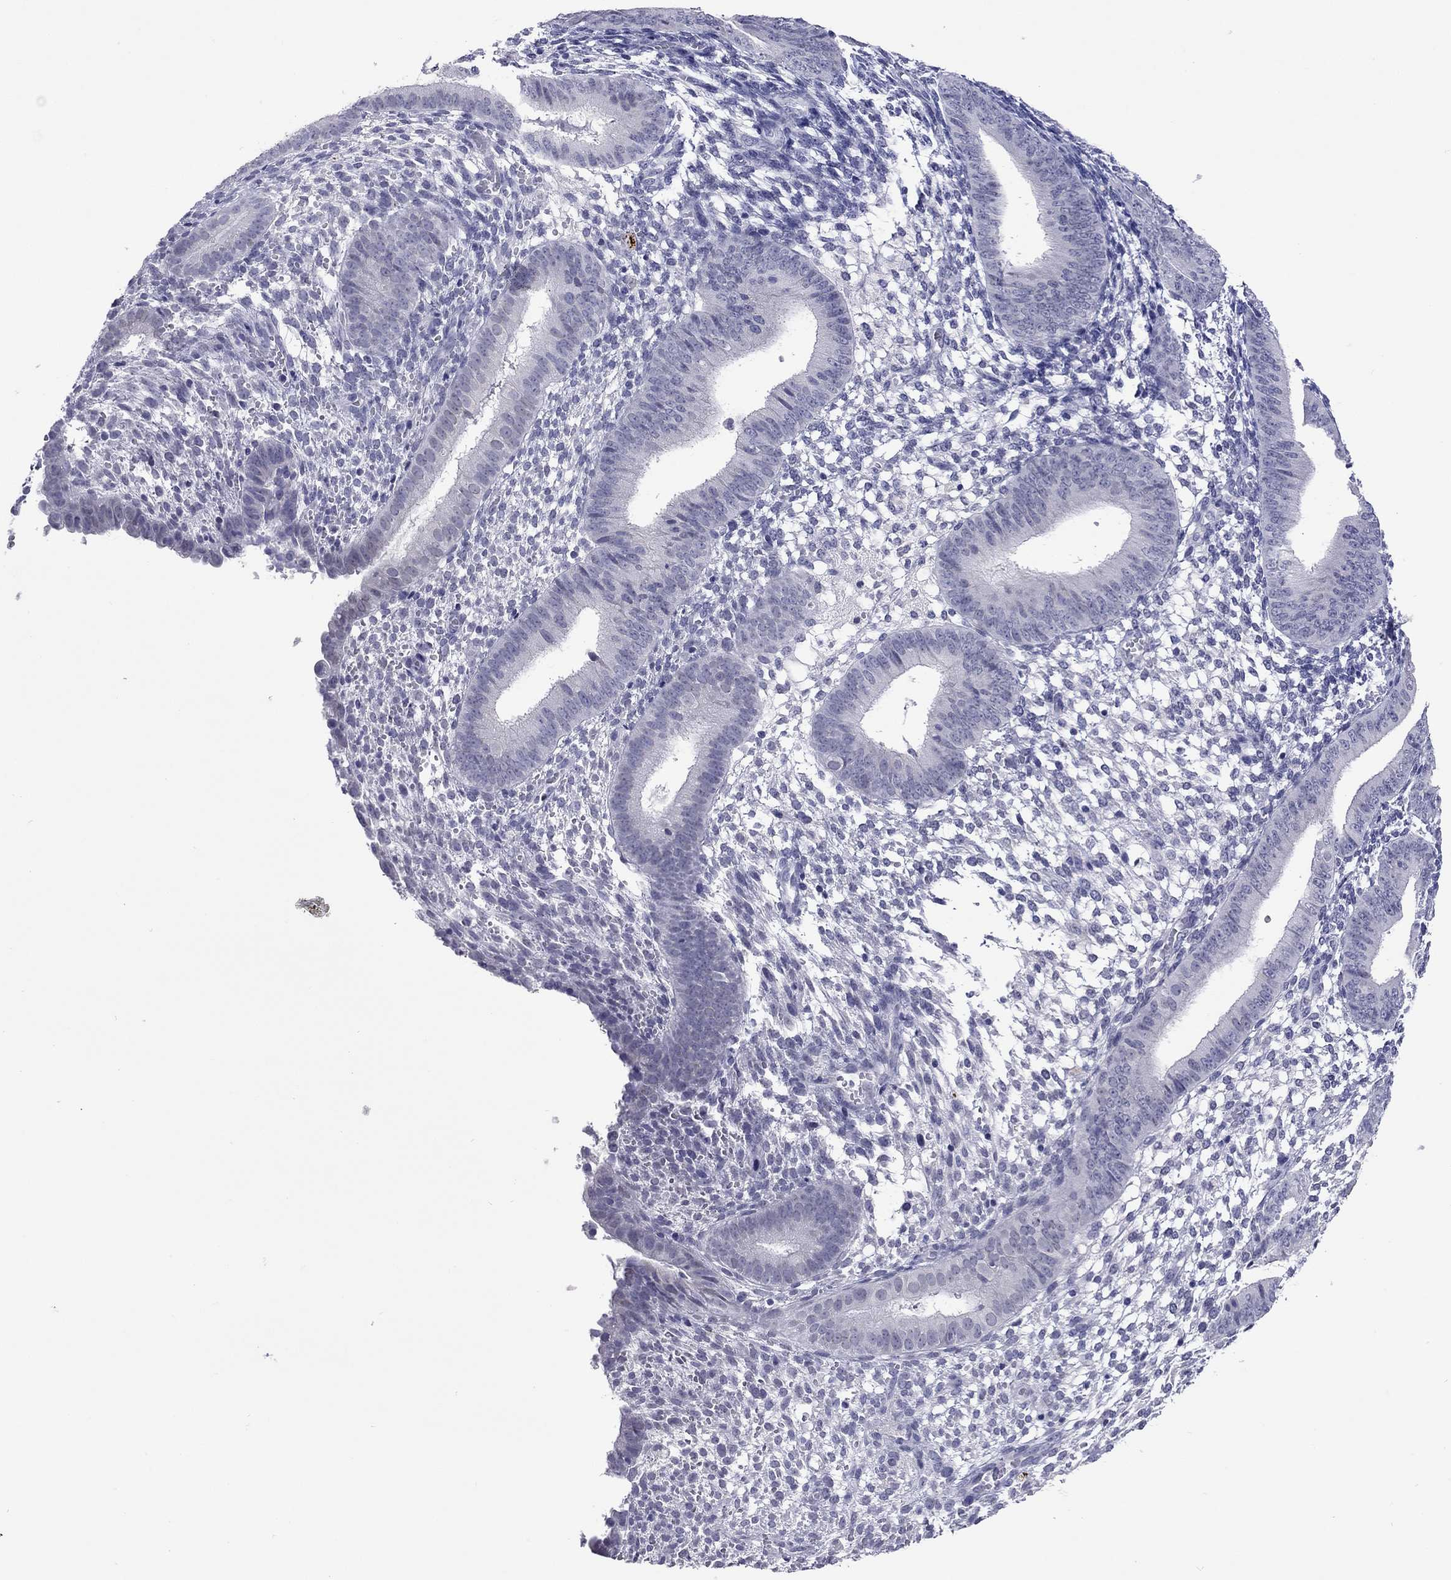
{"staining": {"intensity": "negative", "quantity": "none", "location": "none"}, "tissue": "endometrium", "cell_type": "Cells in endometrial stroma", "image_type": "normal", "snomed": [{"axis": "morphology", "description": "Normal tissue, NOS"}, {"axis": "topography", "description": "Endometrium"}], "caption": "High magnification brightfield microscopy of normal endometrium stained with DAB (brown) and counterstained with hematoxylin (blue): cells in endometrial stroma show no significant staining.", "gene": "ARMC12", "patient": {"sex": "female", "age": 39}}